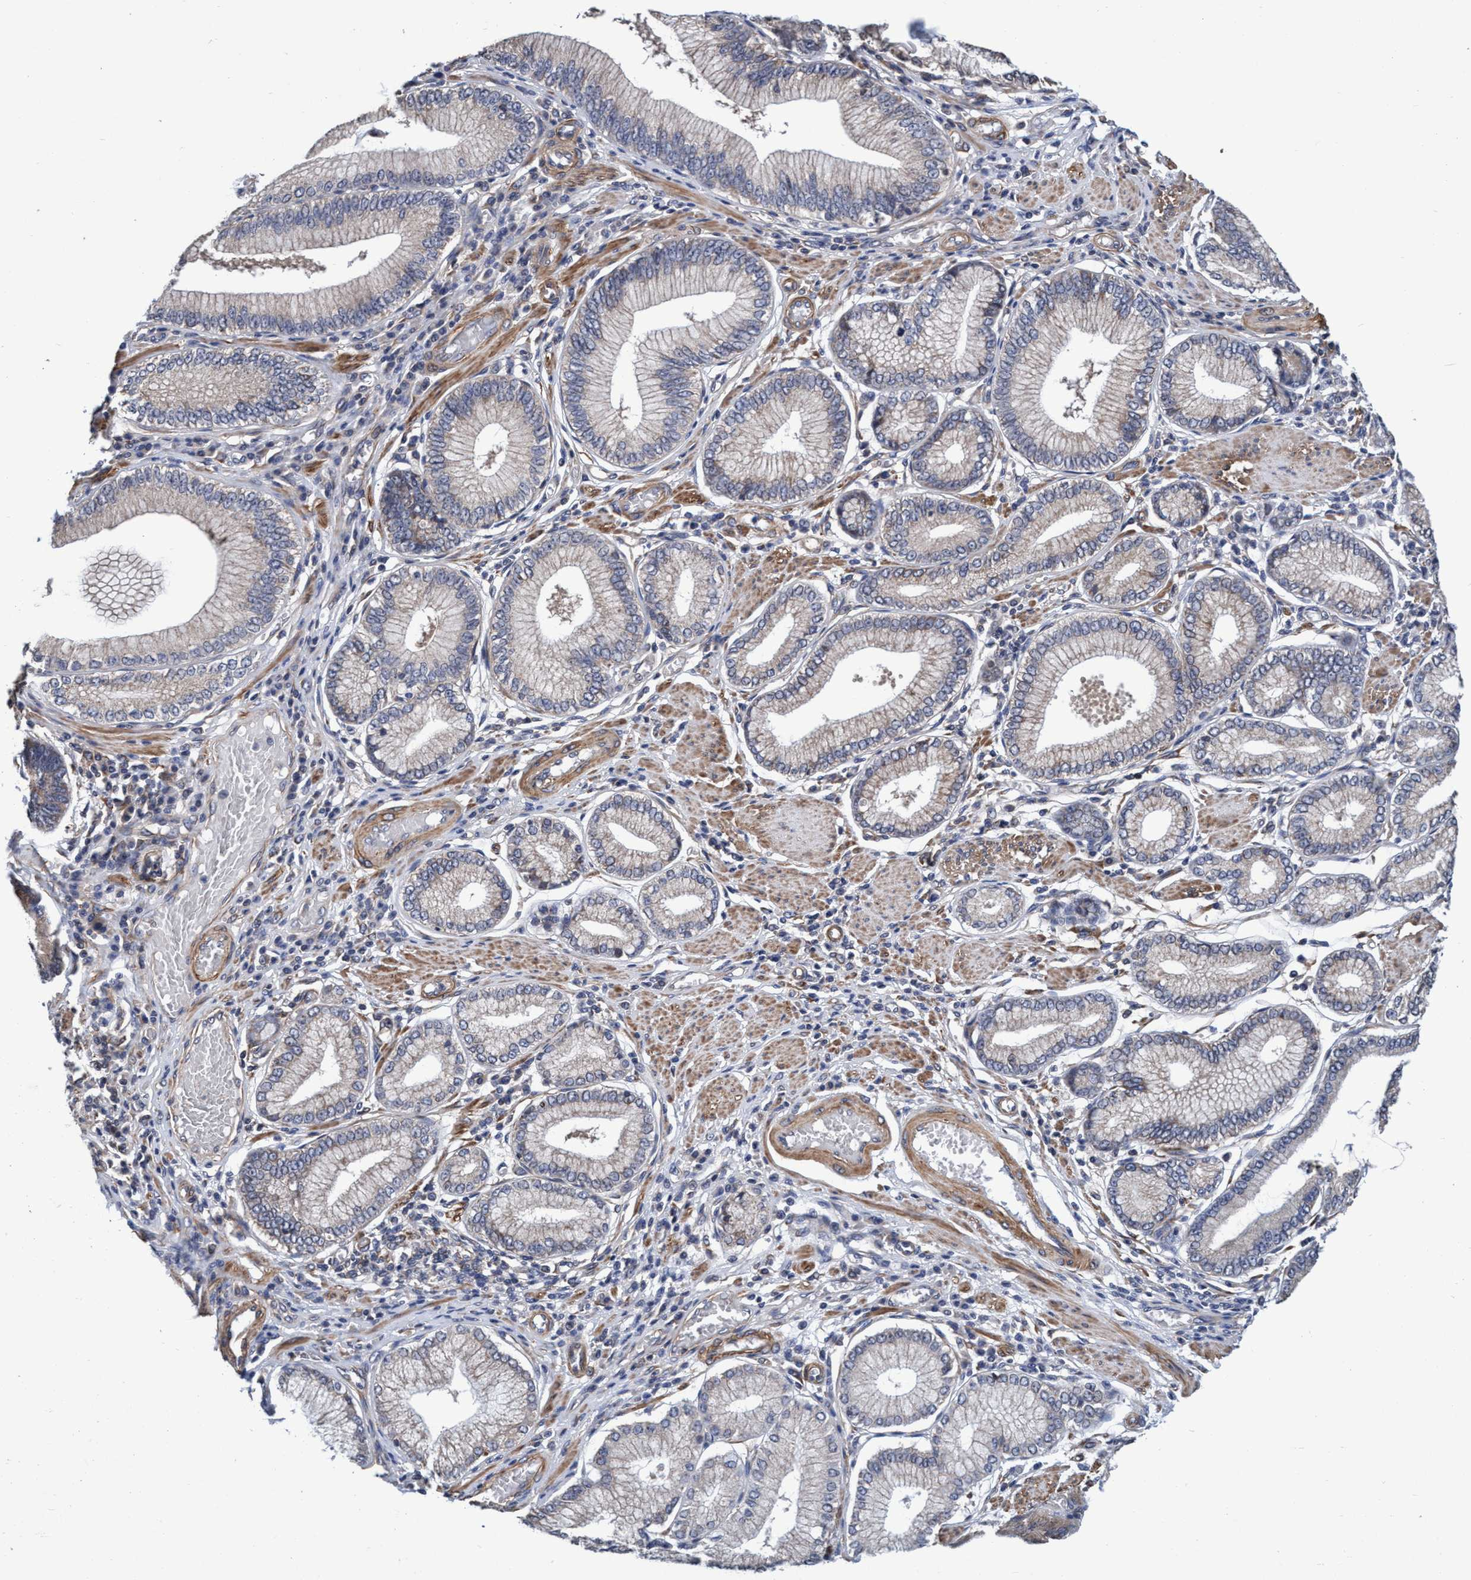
{"staining": {"intensity": "weak", "quantity": "25%-75%", "location": "cytoplasmic/membranous"}, "tissue": "stomach cancer", "cell_type": "Tumor cells", "image_type": "cancer", "snomed": [{"axis": "morphology", "description": "Adenocarcinoma, NOS"}, {"axis": "topography", "description": "Stomach"}], "caption": "IHC micrograph of human stomach cancer stained for a protein (brown), which demonstrates low levels of weak cytoplasmic/membranous expression in about 25%-75% of tumor cells.", "gene": "CALCOCO2", "patient": {"sex": "male", "age": 59}}